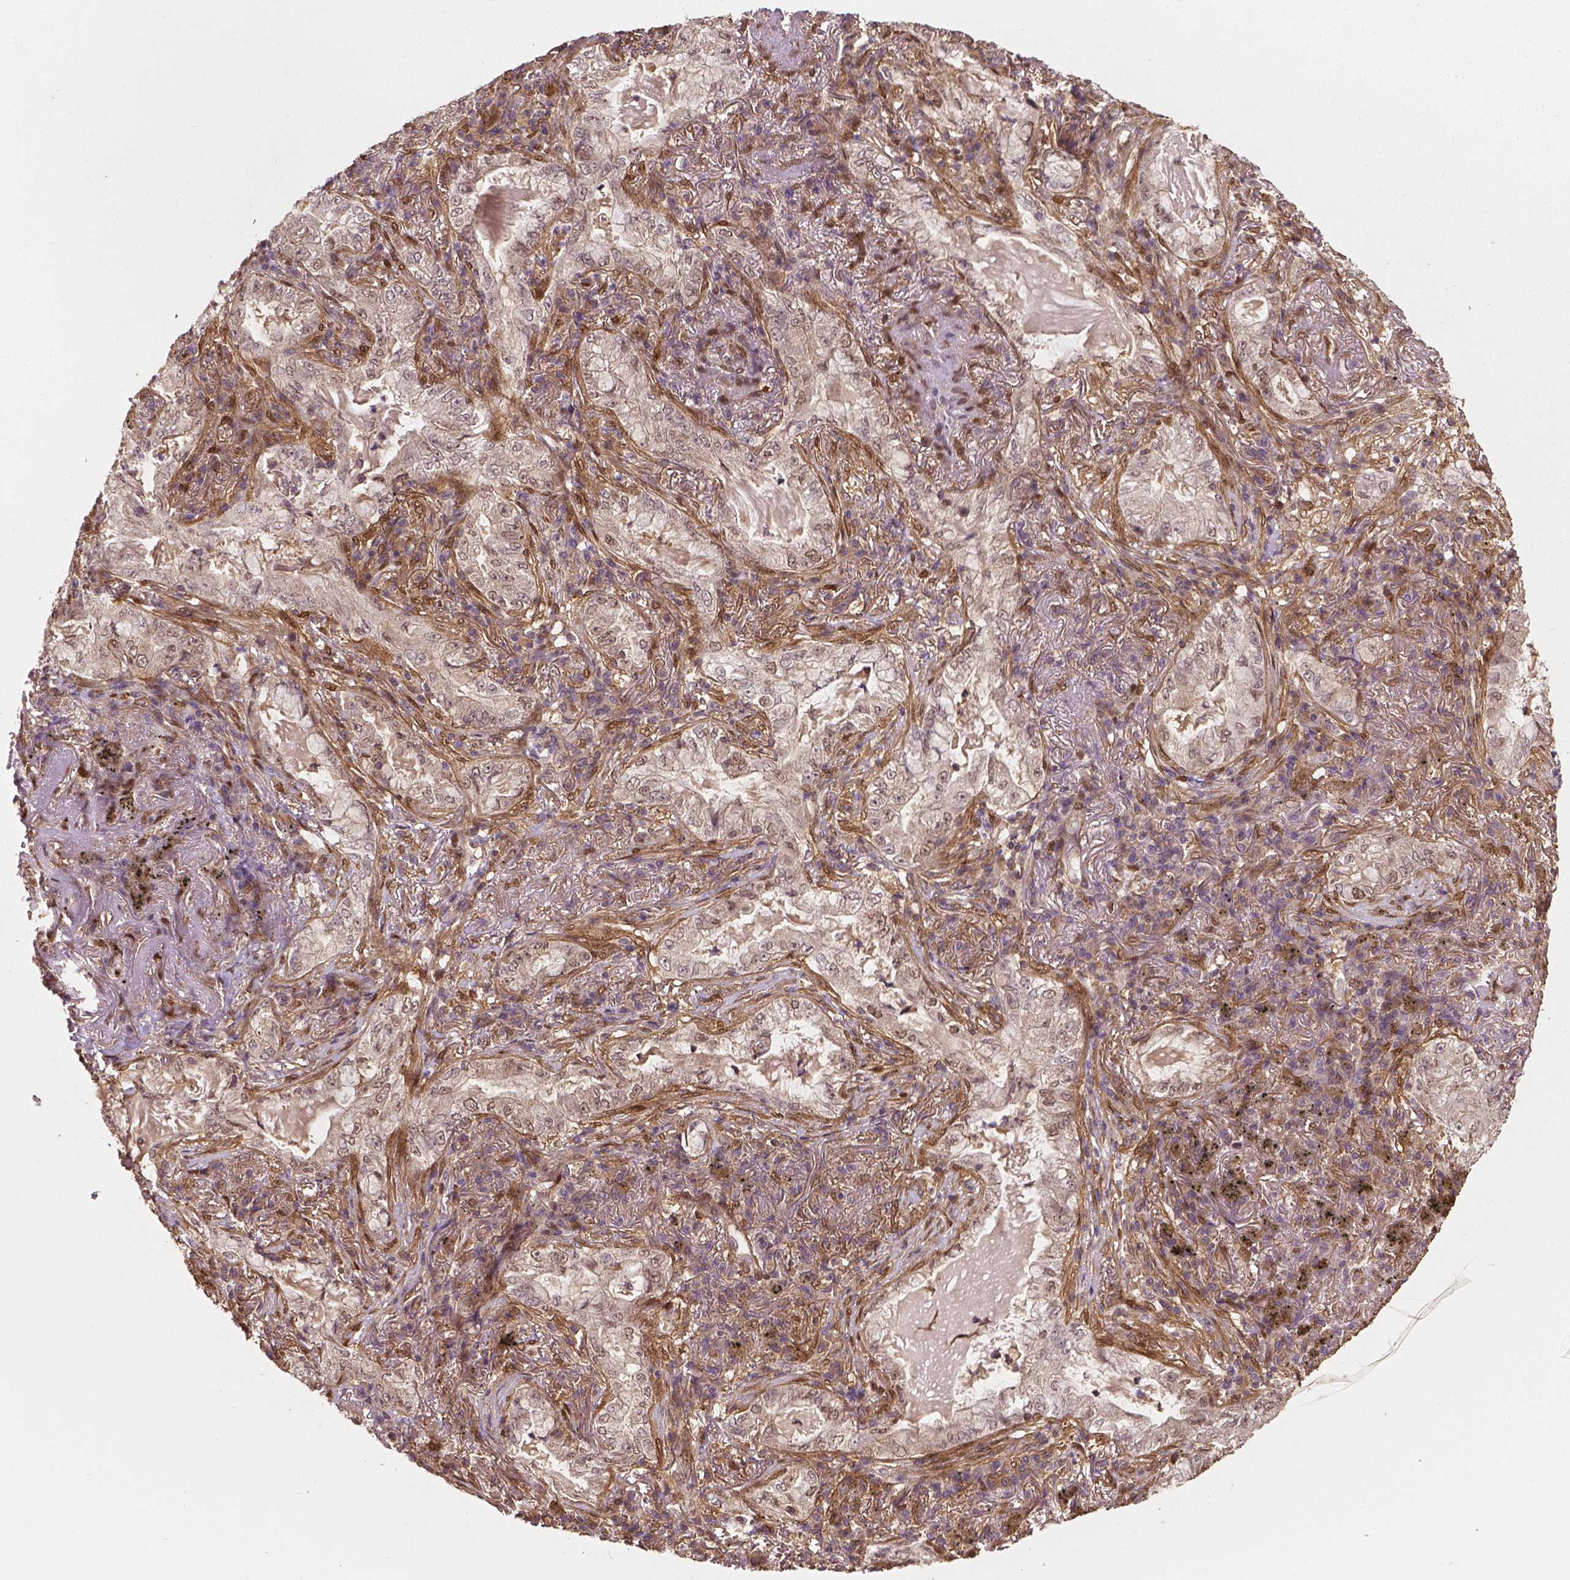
{"staining": {"intensity": "negative", "quantity": "none", "location": "none"}, "tissue": "lung cancer", "cell_type": "Tumor cells", "image_type": "cancer", "snomed": [{"axis": "morphology", "description": "Adenocarcinoma, NOS"}, {"axis": "topography", "description": "Lung"}], "caption": "Lung cancer was stained to show a protein in brown. There is no significant positivity in tumor cells.", "gene": "YAP1", "patient": {"sex": "female", "age": 73}}